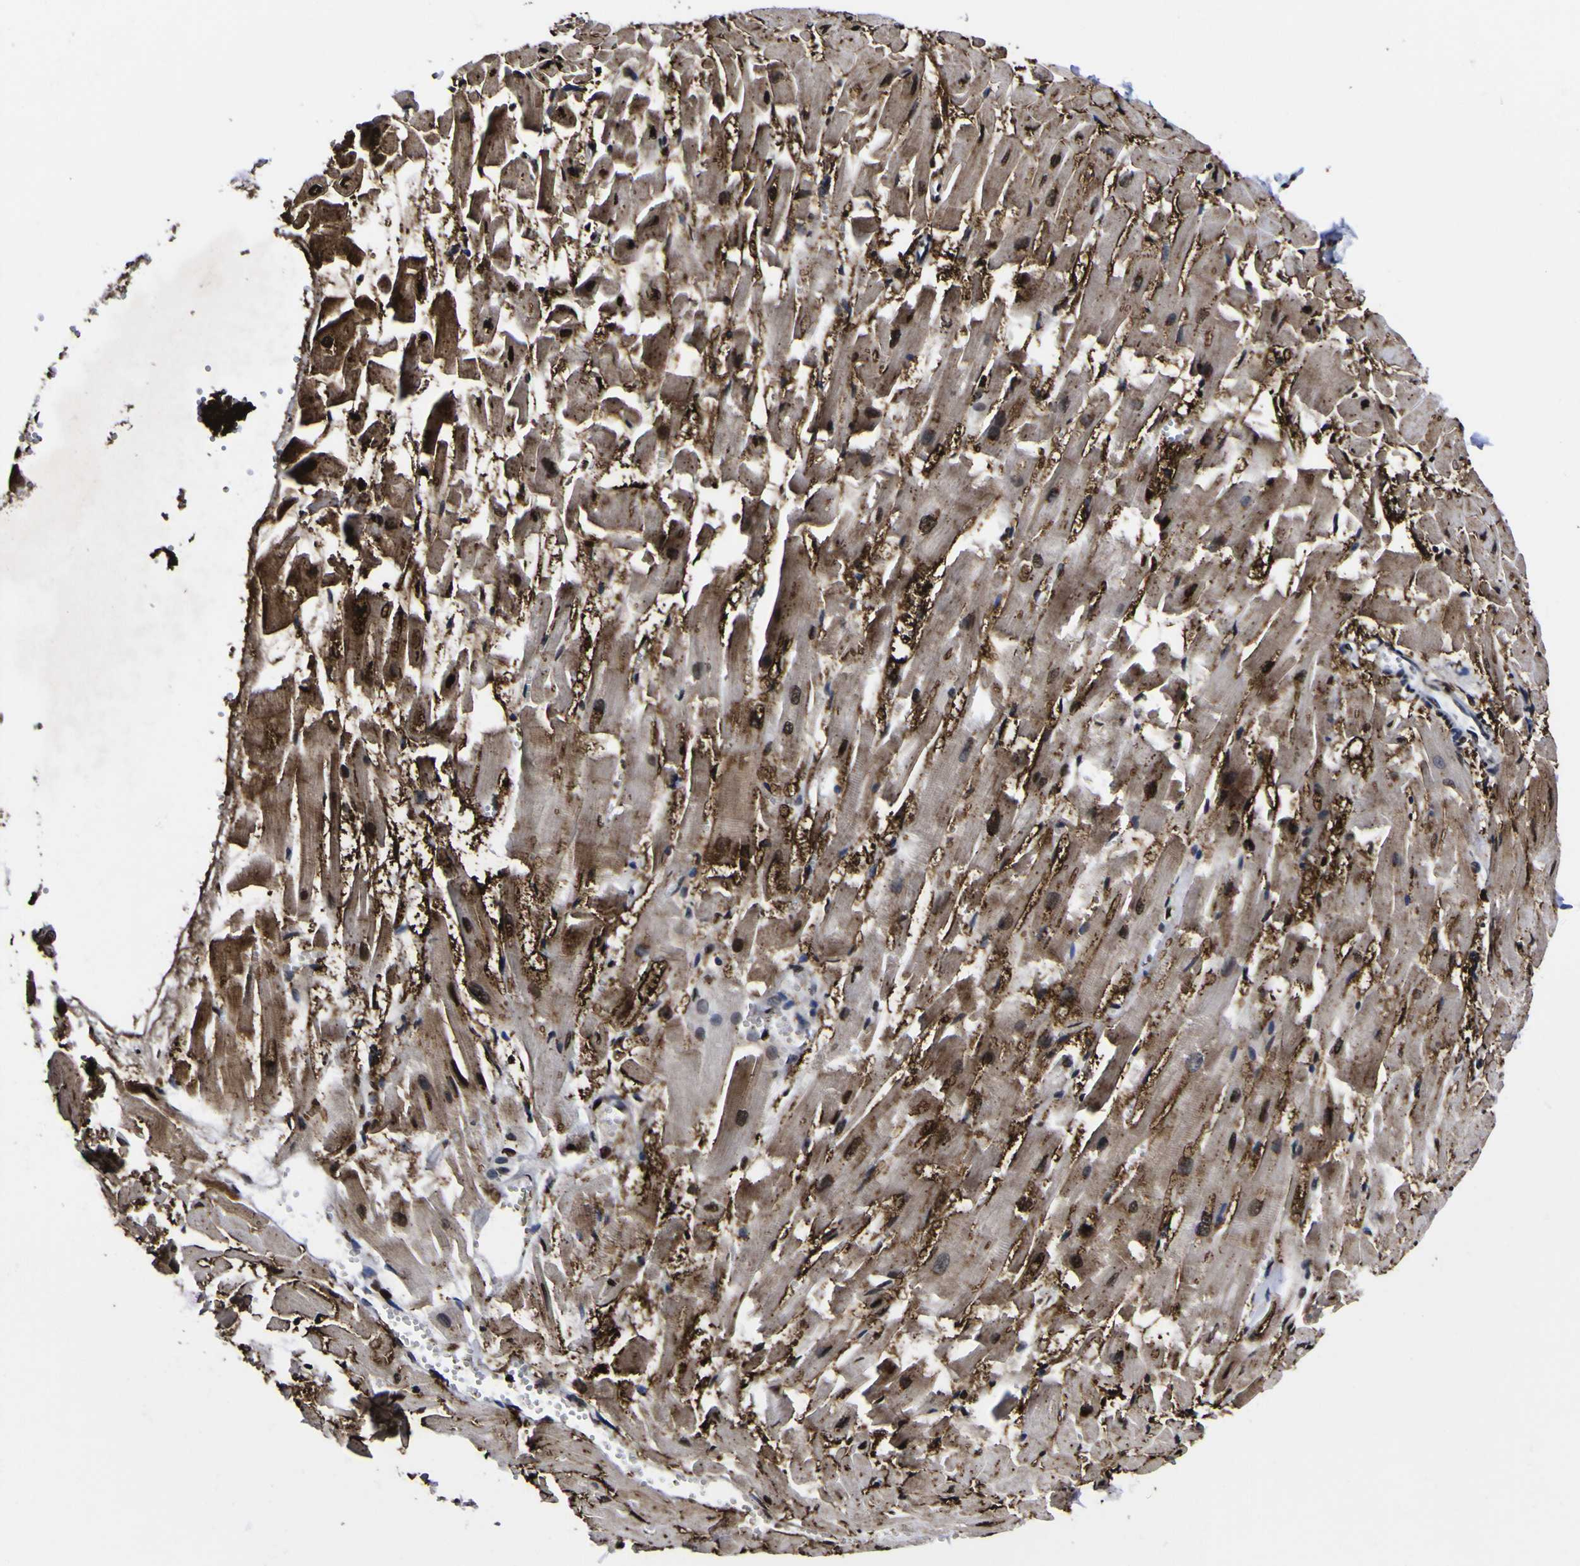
{"staining": {"intensity": "strong", "quantity": ">75%", "location": "cytoplasmic/membranous,nuclear"}, "tissue": "heart muscle", "cell_type": "Cardiomyocytes", "image_type": "normal", "snomed": [{"axis": "morphology", "description": "Normal tissue, NOS"}, {"axis": "topography", "description": "Heart"}], "caption": "Heart muscle stained with immunohistochemistry displays strong cytoplasmic/membranous,nuclear expression in about >75% of cardiomyocytes.", "gene": "PIAS1", "patient": {"sex": "female", "age": 19}}